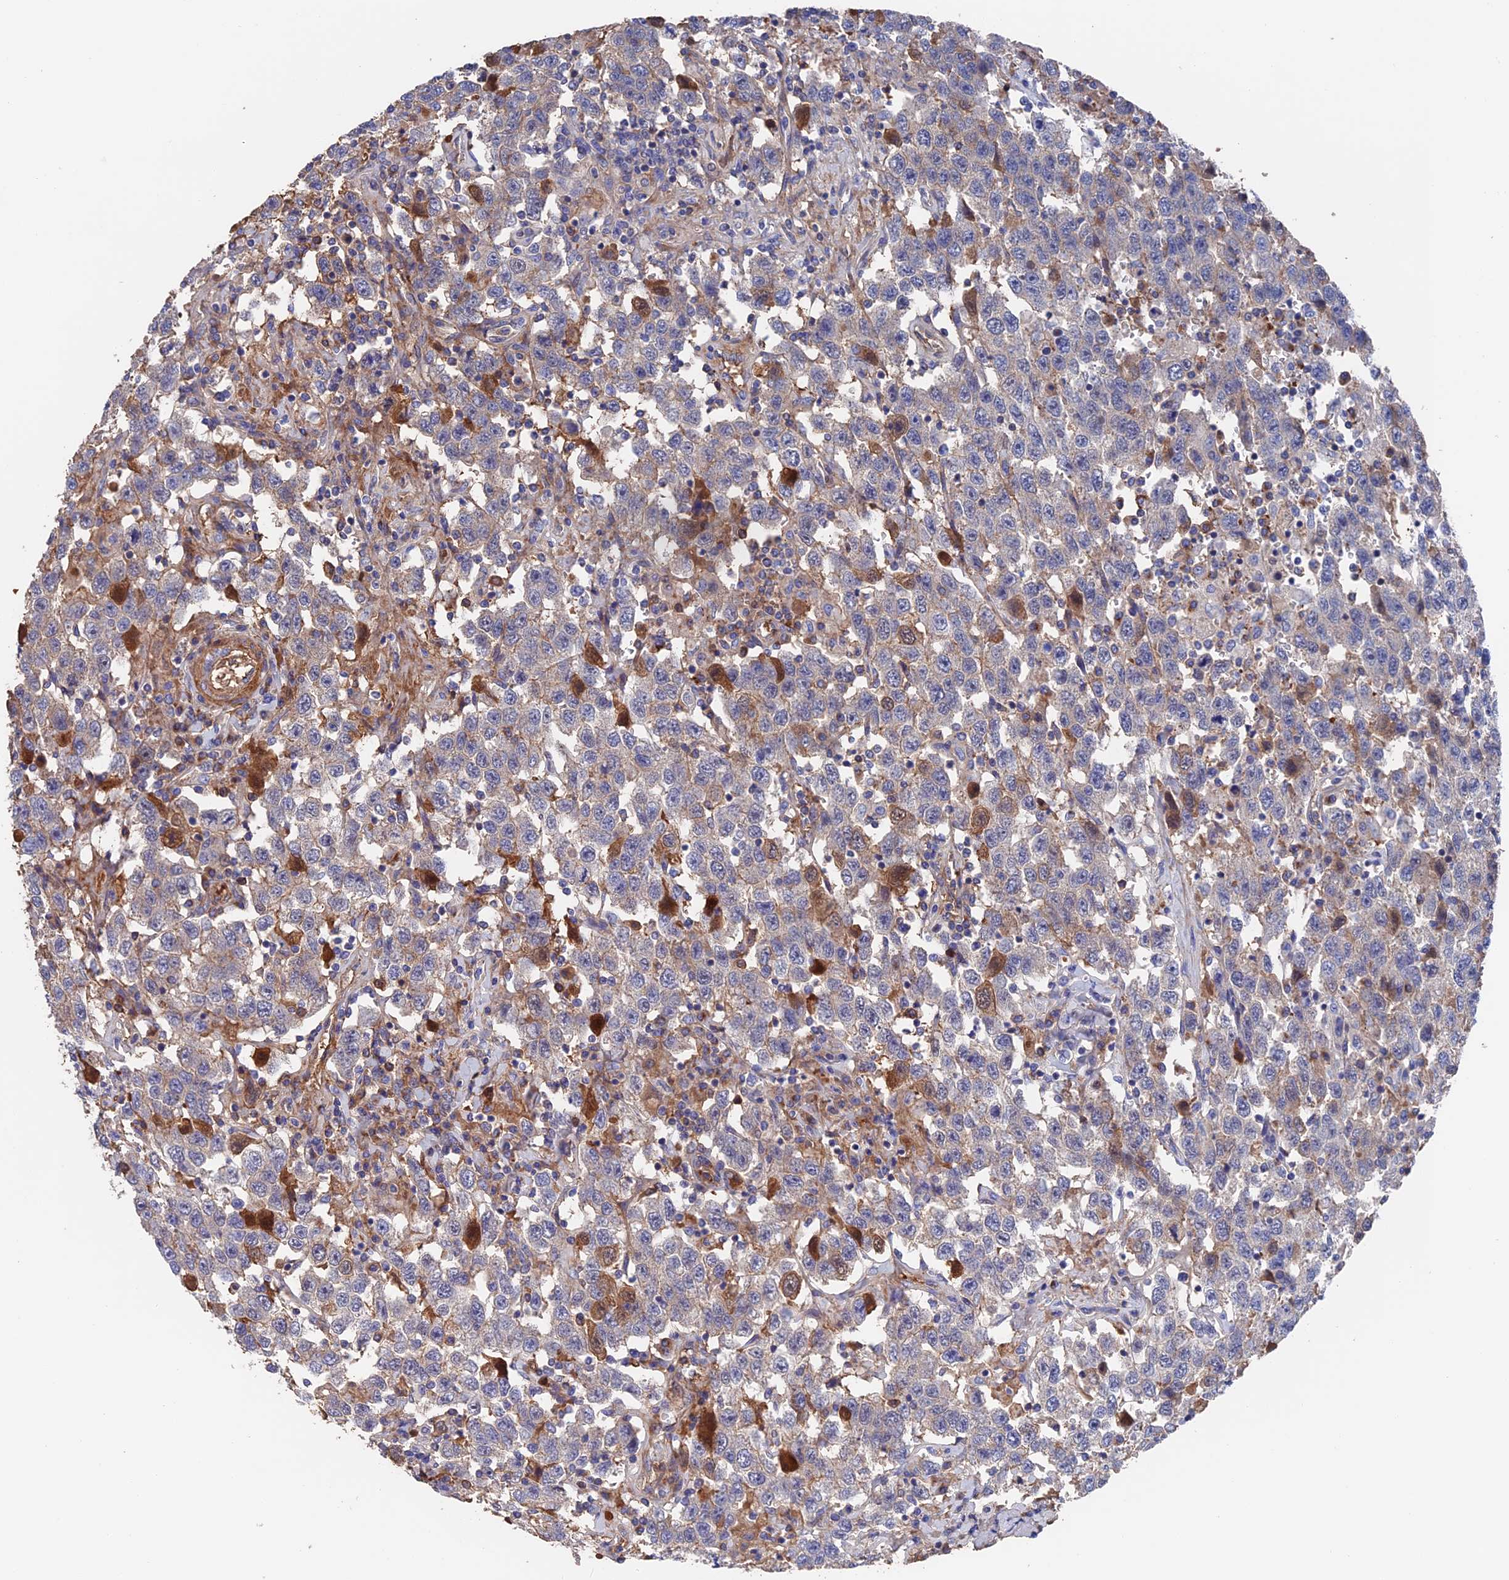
{"staining": {"intensity": "moderate", "quantity": "<25%", "location": "cytoplasmic/membranous"}, "tissue": "testis cancer", "cell_type": "Tumor cells", "image_type": "cancer", "snomed": [{"axis": "morphology", "description": "Seminoma, NOS"}, {"axis": "topography", "description": "Testis"}], "caption": "IHC (DAB (3,3'-diaminobenzidine)) staining of seminoma (testis) exhibits moderate cytoplasmic/membranous protein expression in approximately <25% of tumor cells.", "gene": "HPF1", "patient": {"sex": "male", "age": 41}}